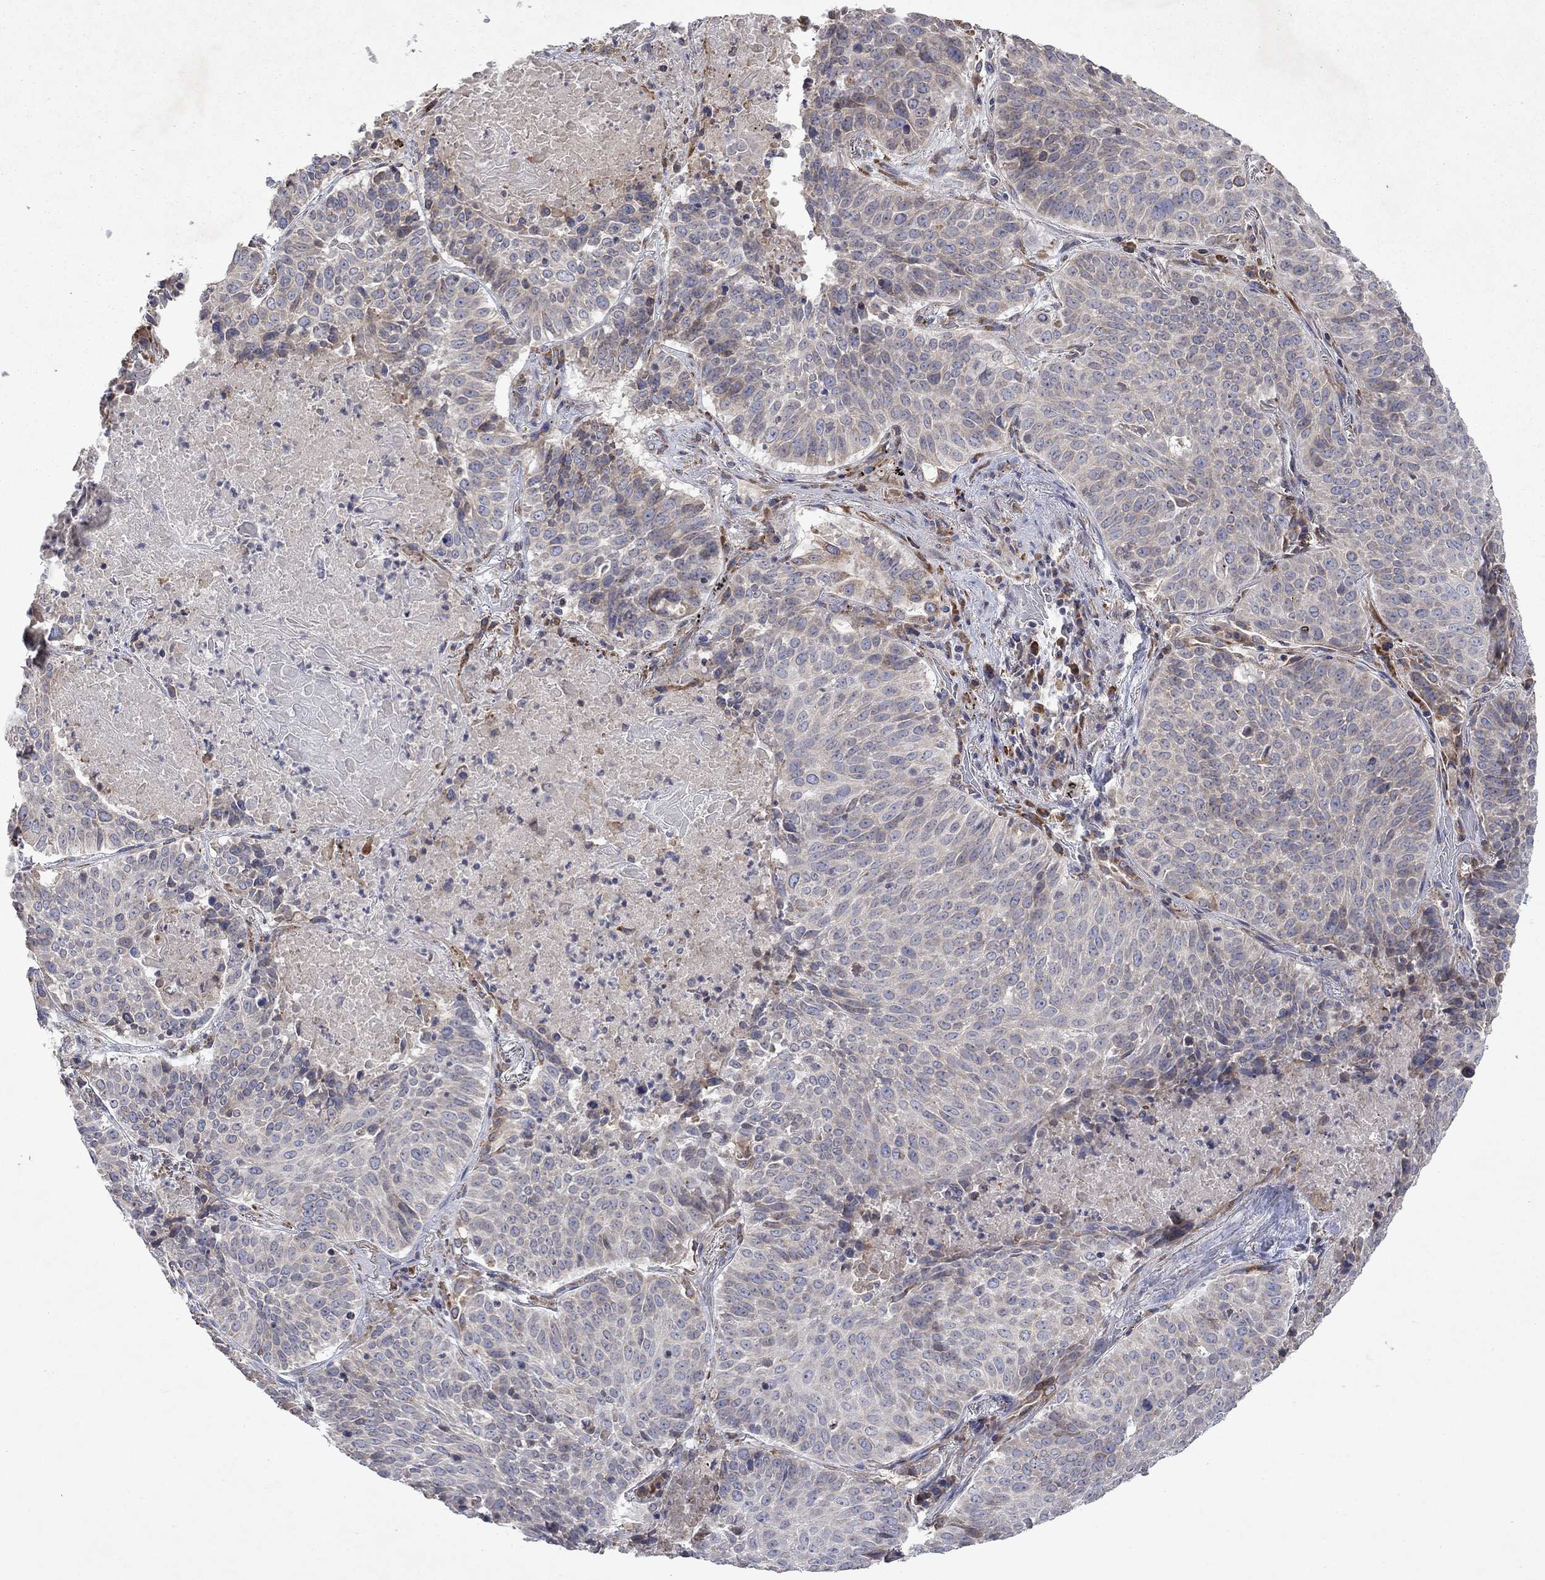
{"staining": {"intensity": "weak", "quantity": "<25%", "location": "cytoplasmic/membranous"}, "tissue": "lung cancer", "cell_type": "Tumor cells", "image_type": "cancer", "snomed": [{"axis": "morphology", "description": "Squamous cell carcinoma, NOS"}, {"axis": "topography", "description": "Lung"}], "caption": "There is no significant staining in tumor cells of squamous cell carcinoma (lung).", "gene": "TMEM97", "patient": {"sex": "male", "age": 64}}